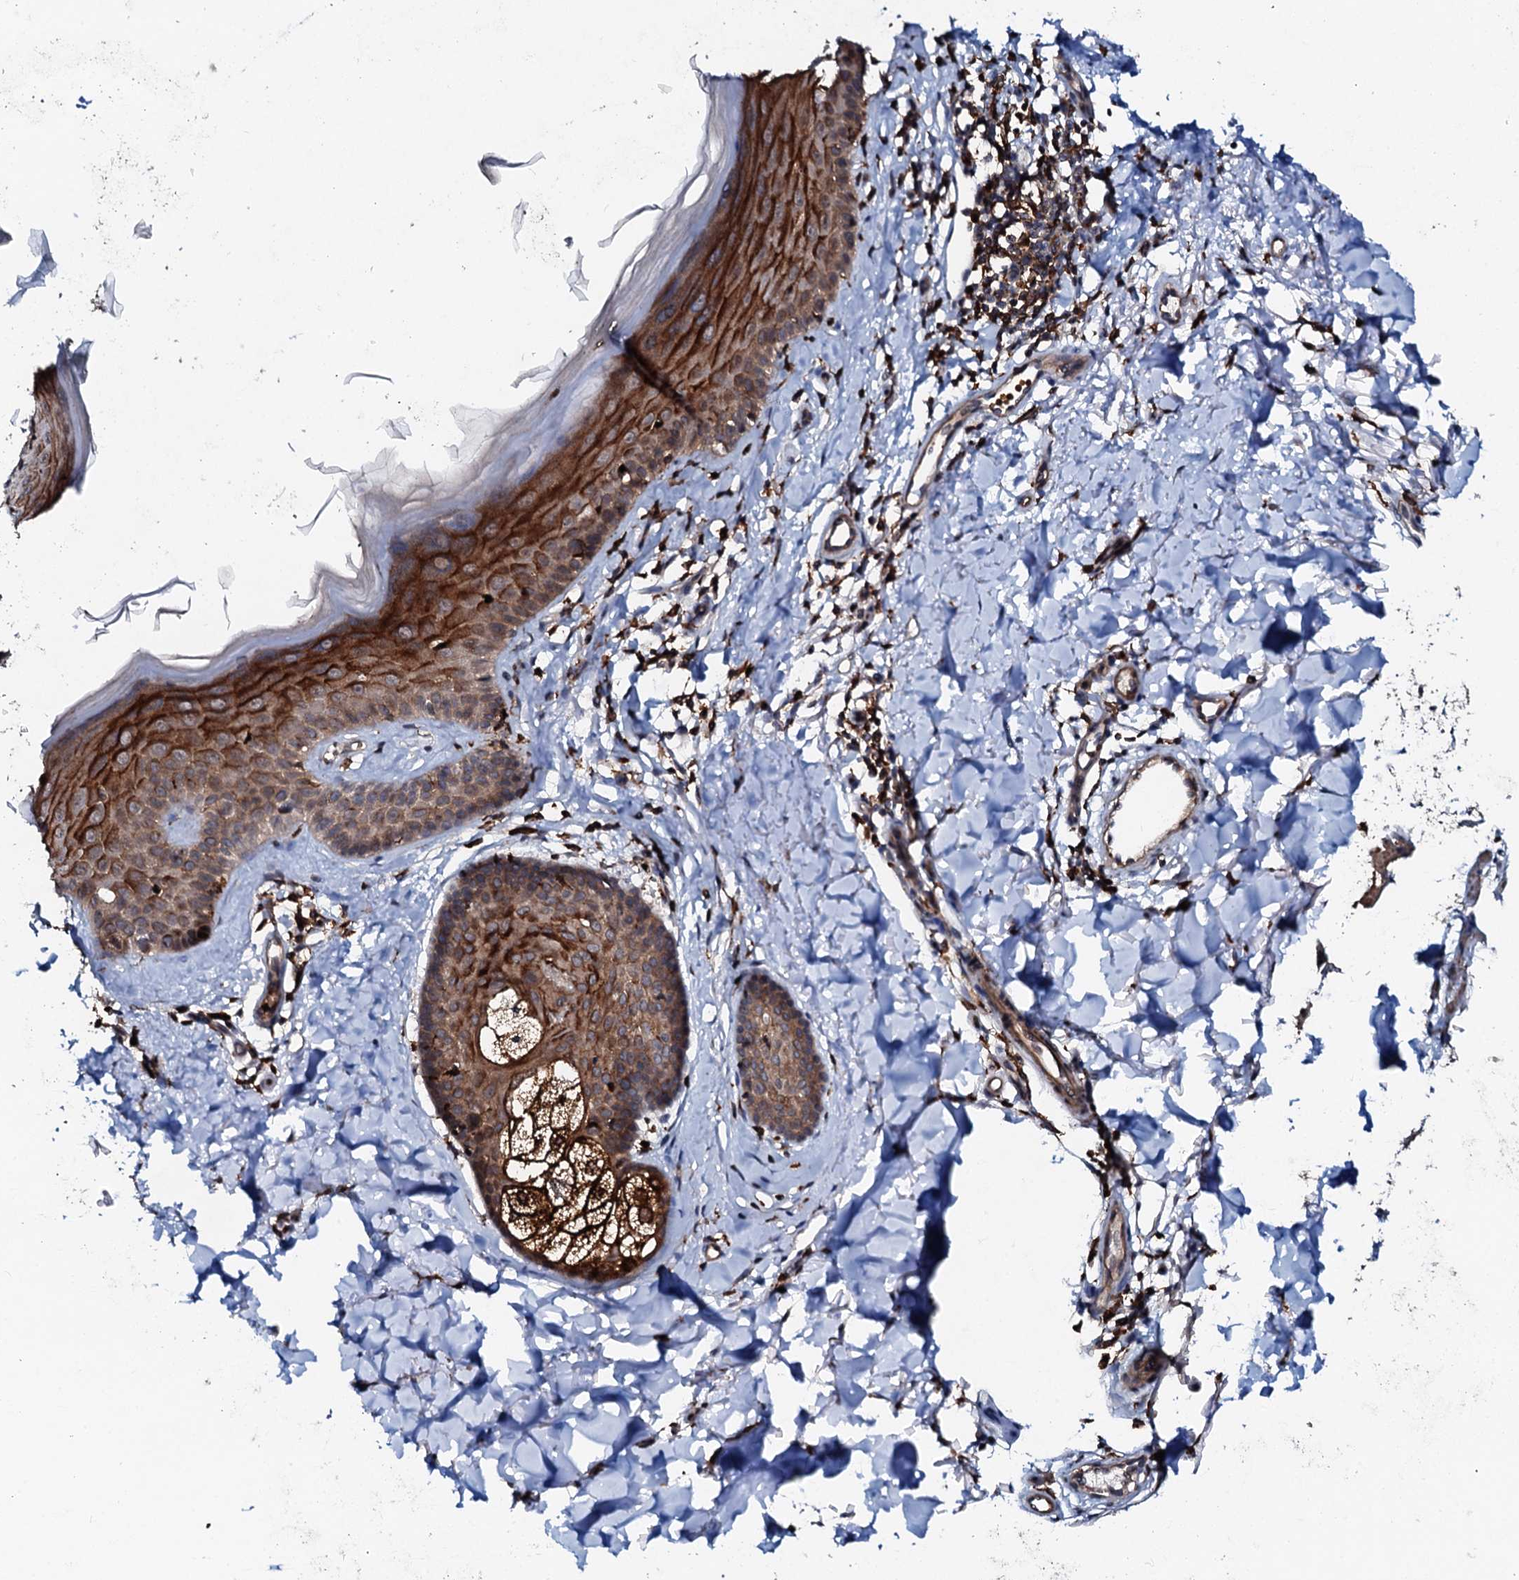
{"staining": {"intensity": "strong", "quantity": ">75%", "location": "cytoplasmic/membranous"}, "tissue": "skin", "cell_type": "Fibroblasts", "image_type": "normal", "snomed": [{"axis": "morphology", "description": "Normal tissue, NOS"}, {"axis": "topography", "description": "Skin"}], "caption": "Immunohistochemical staining of unremarkable skin reveals strong cytoplasmic/membranous protein expression in about >75% of fibroblasts.", "gene": "VAMP8", "patient": {"sex": "male", "age": 52}}